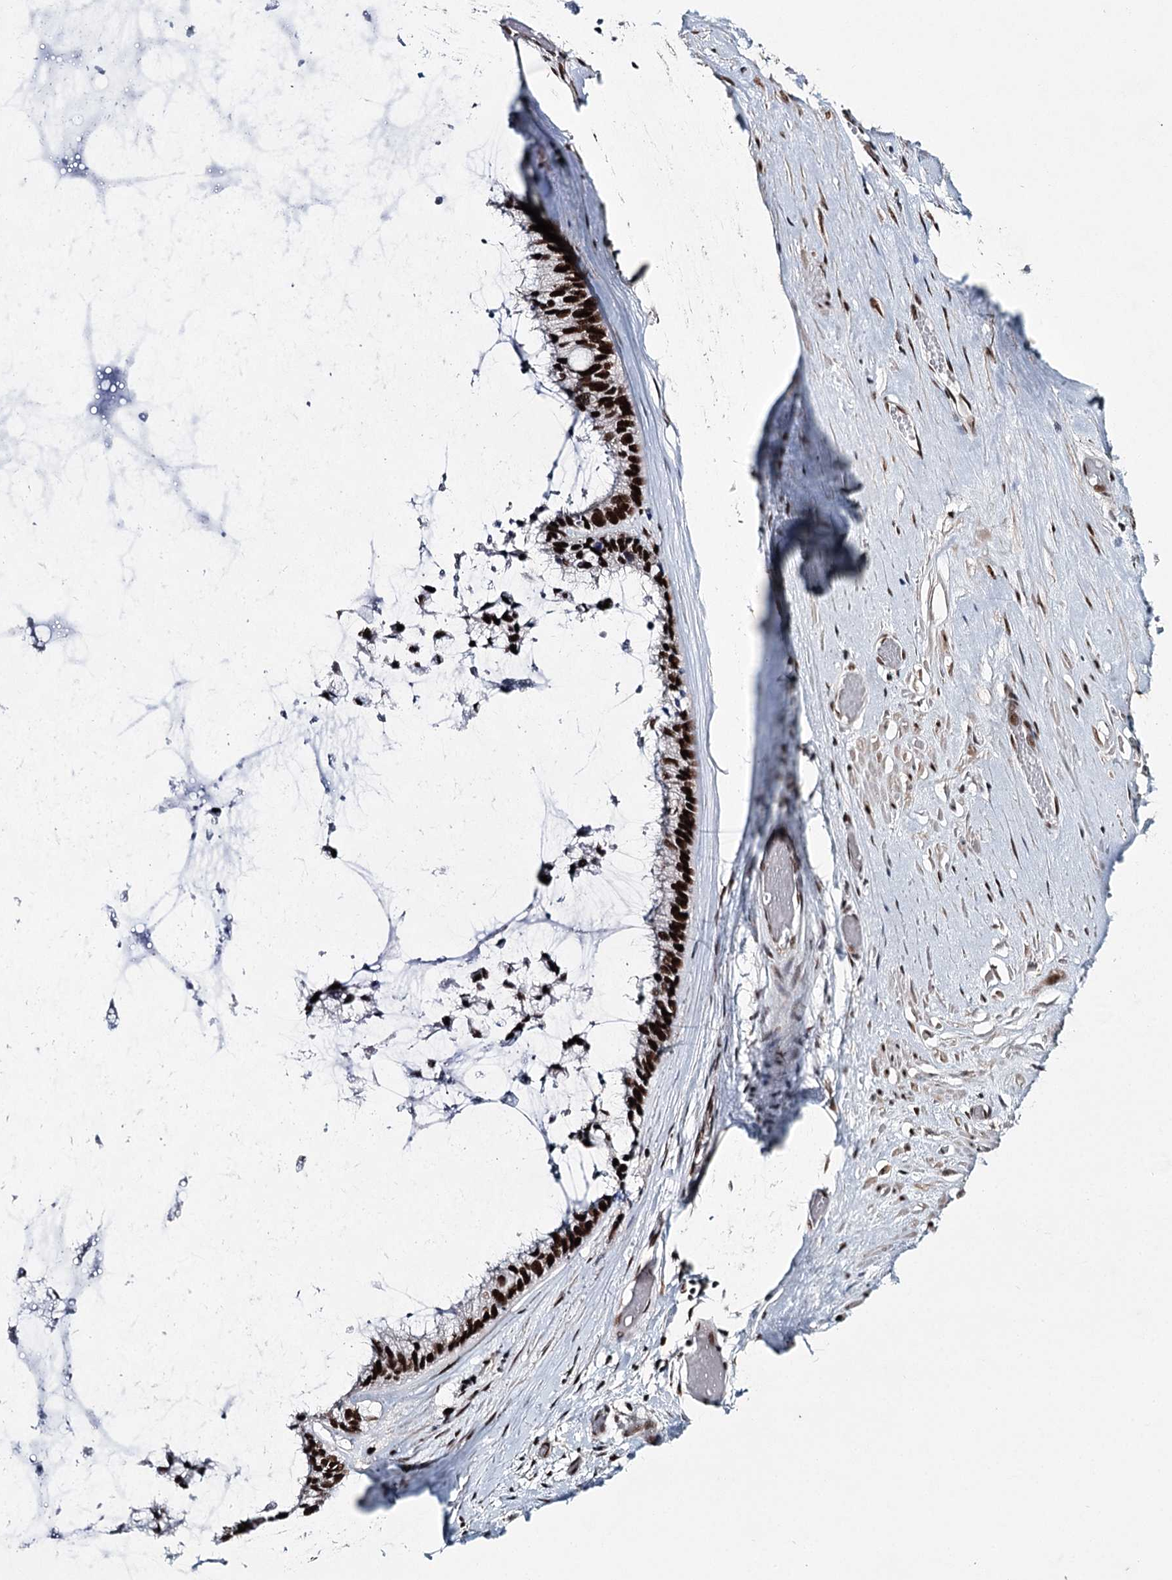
{"staining": {"intensity": "strong", "quantity": ">75%", "location": "nuclear"}, "tissue": "ovarian cancer", "cell_type": "Tumor cells", "image_type": "cancer", "snomed": [{"axis": "morphology", "description": "Cystadenocarcinoma, mucinous, NOS"}, {"axis": "topography", "description": "Ovary"}], "caption": "Approximately >75% of tumor cells in human ovarian mucinous cystadenocarcinoma show strong nuclear protein staining as visualized by brown immunohistochemical staining.", "gene": "SCAF8", "patient": {"sex": "female", "age": 39}}